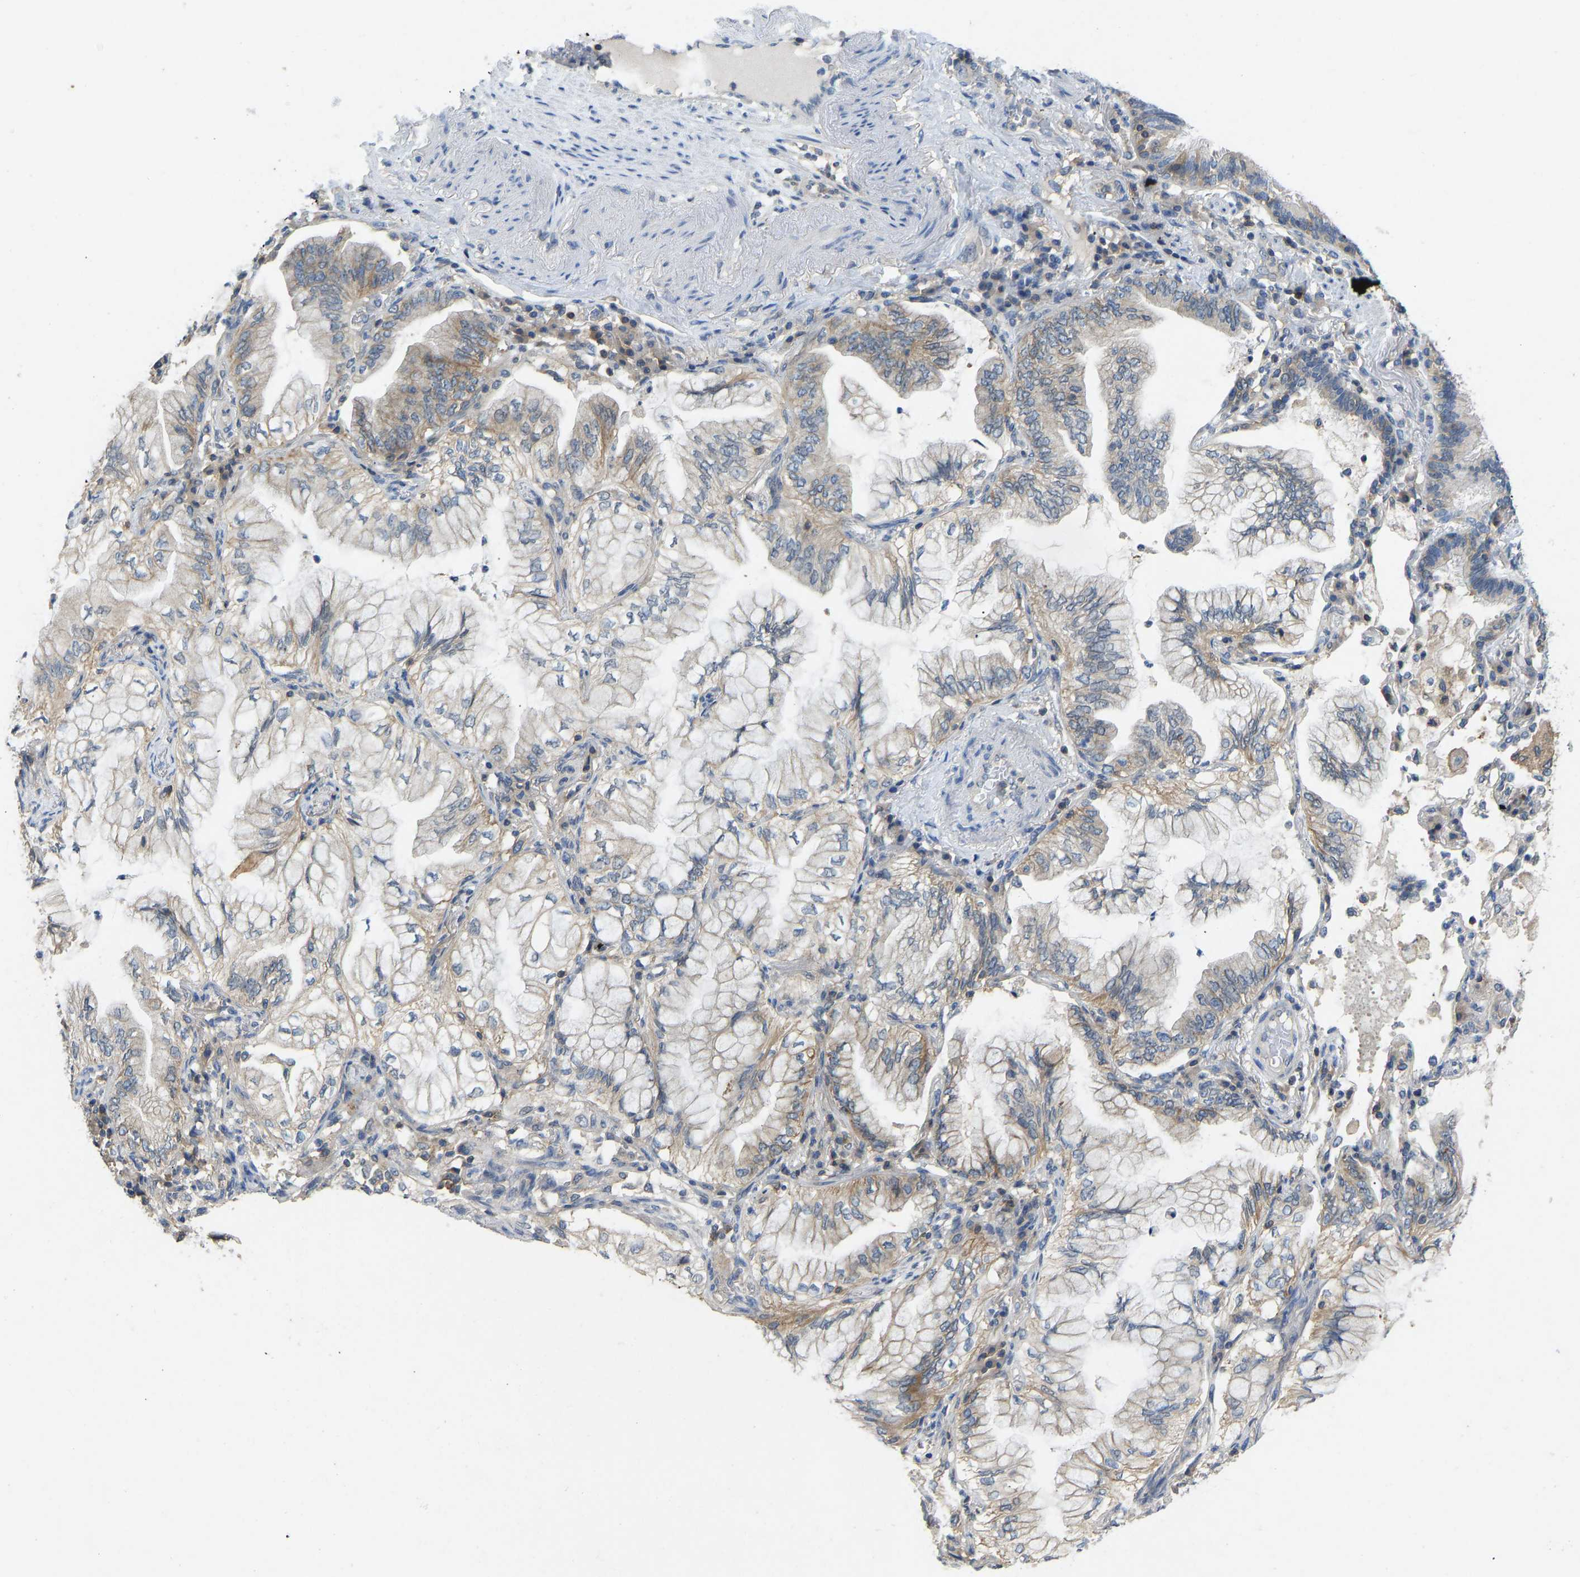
{"staining": {"intensity": "moderate", "quantity": "25%-75%", "location": "cytoplasmic/membranous"}, "tissue": "lung cancer", "cell_type": "Tumor cells", "image_type": "cancer", "snomed": [{"axis": "morphology", "description": "Adenocarcinoma, NOS"}, {"axis": "topography", "description": "Lung"}], "caption": "Immunohistochemistry (IHC) photomicrograph of neoplastic tissue: human lung cancer stained using immunohistochemistry demonstrates medium levels of moderate protein expression localized specifically in the cytoplasmic/membranous of tumor cells, appearing as a cytoplasmic/membranous brown color.", "gene": "NDRG3", "patient": {"sex": "female", "age": 70}}